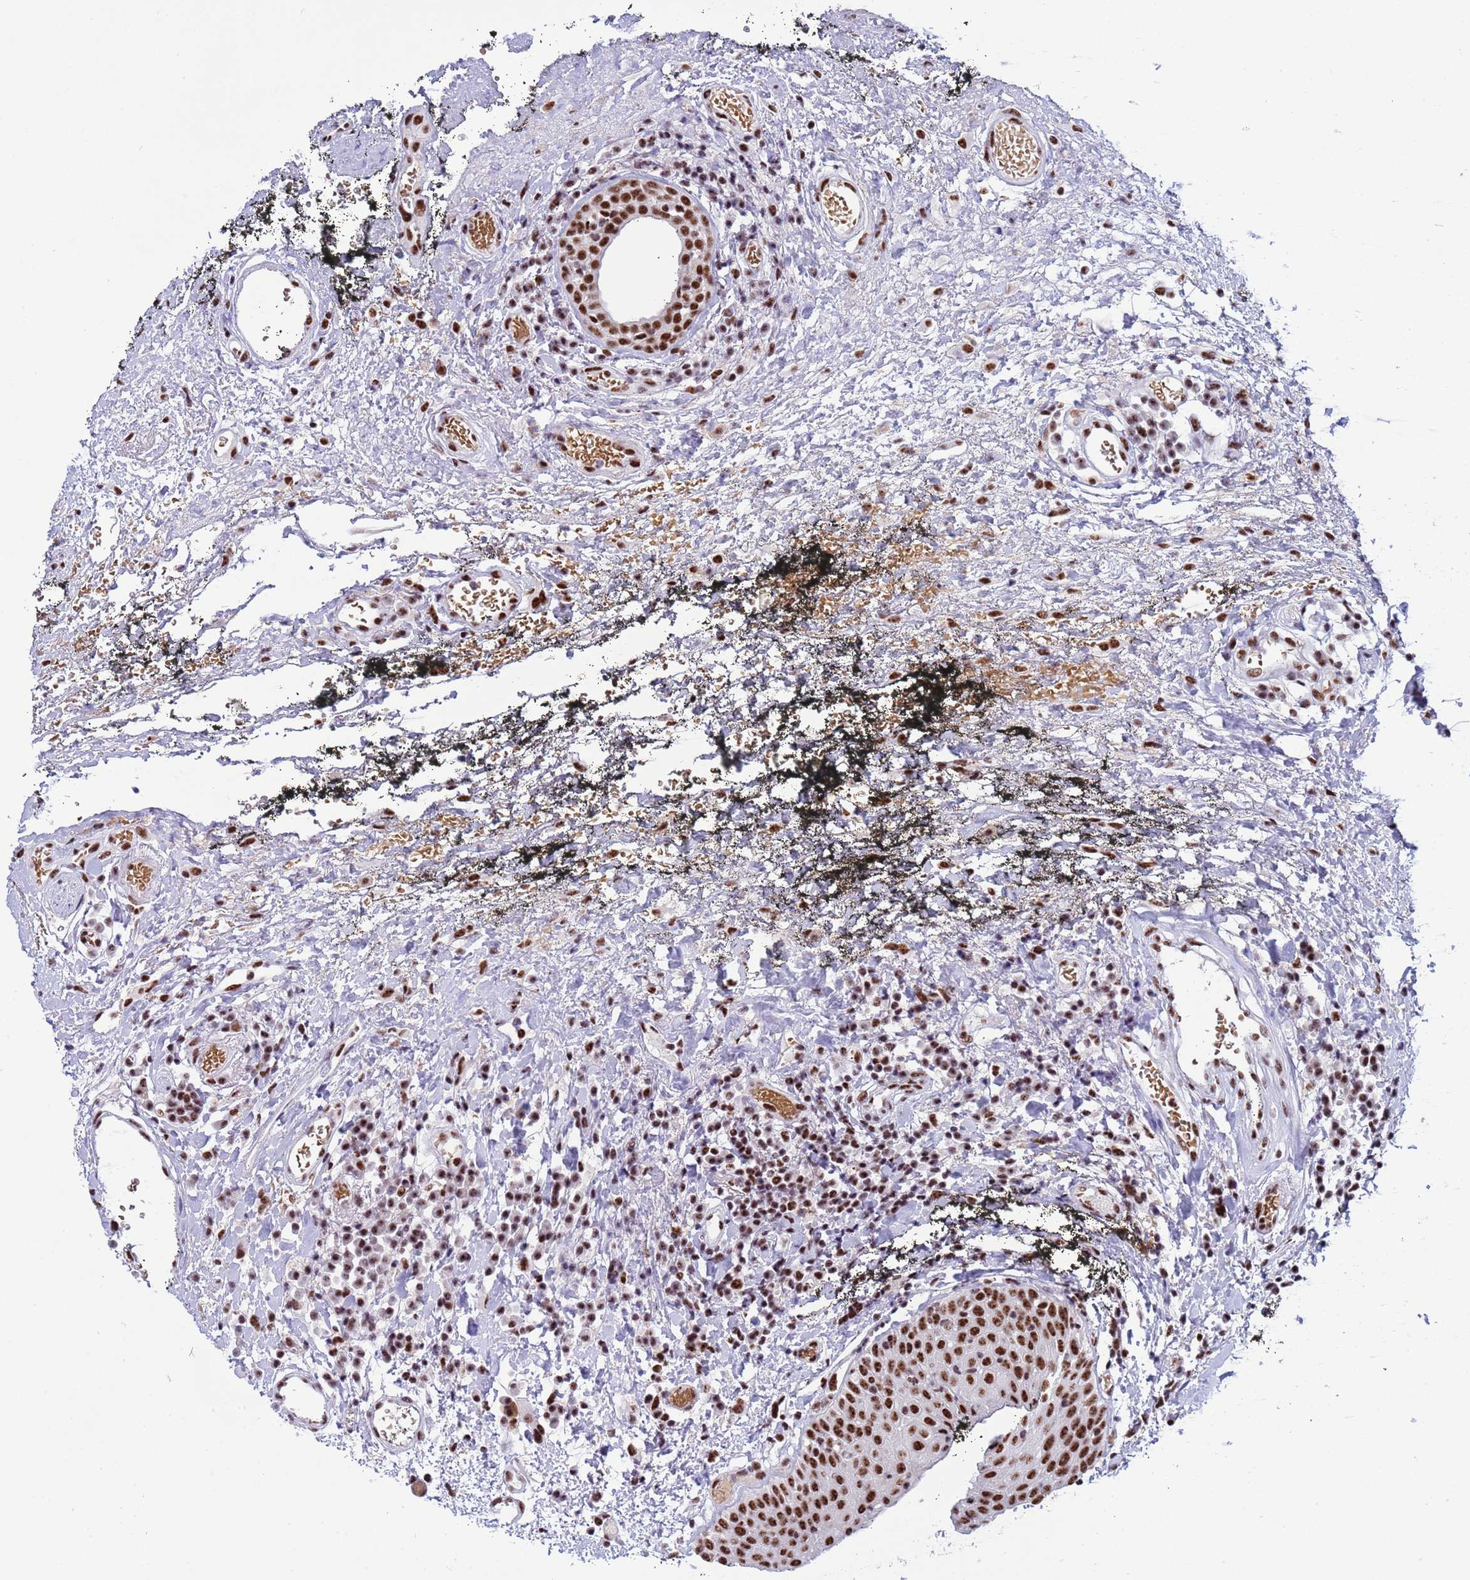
{"staining": {"intensity": "strong", "quantity": ">75%", "location": "nuclear"}, "tissue": "oral mucosa", "cell_type": "Squamous epithelial cells", "image_type": "normal", "snomed": [{"axis": "morphology", "description": "Normal tissue, NOS"}, {"axis": "topography", "description": "Oral tissue"}], "caption": "An IHC histopathology image of unremarkable tissue is shown. Protein staining in brown shows strong nuclear positivity in oral mucosa within squamous epithelial cells. (Stains: DAB (3,3'-diaminobenzidine) in brown, nuclei in blue, Microscopy: brightfield microscopy at high magnification).", "gene": "THOC2", "patient": {"sex": "male", "age": 74}}